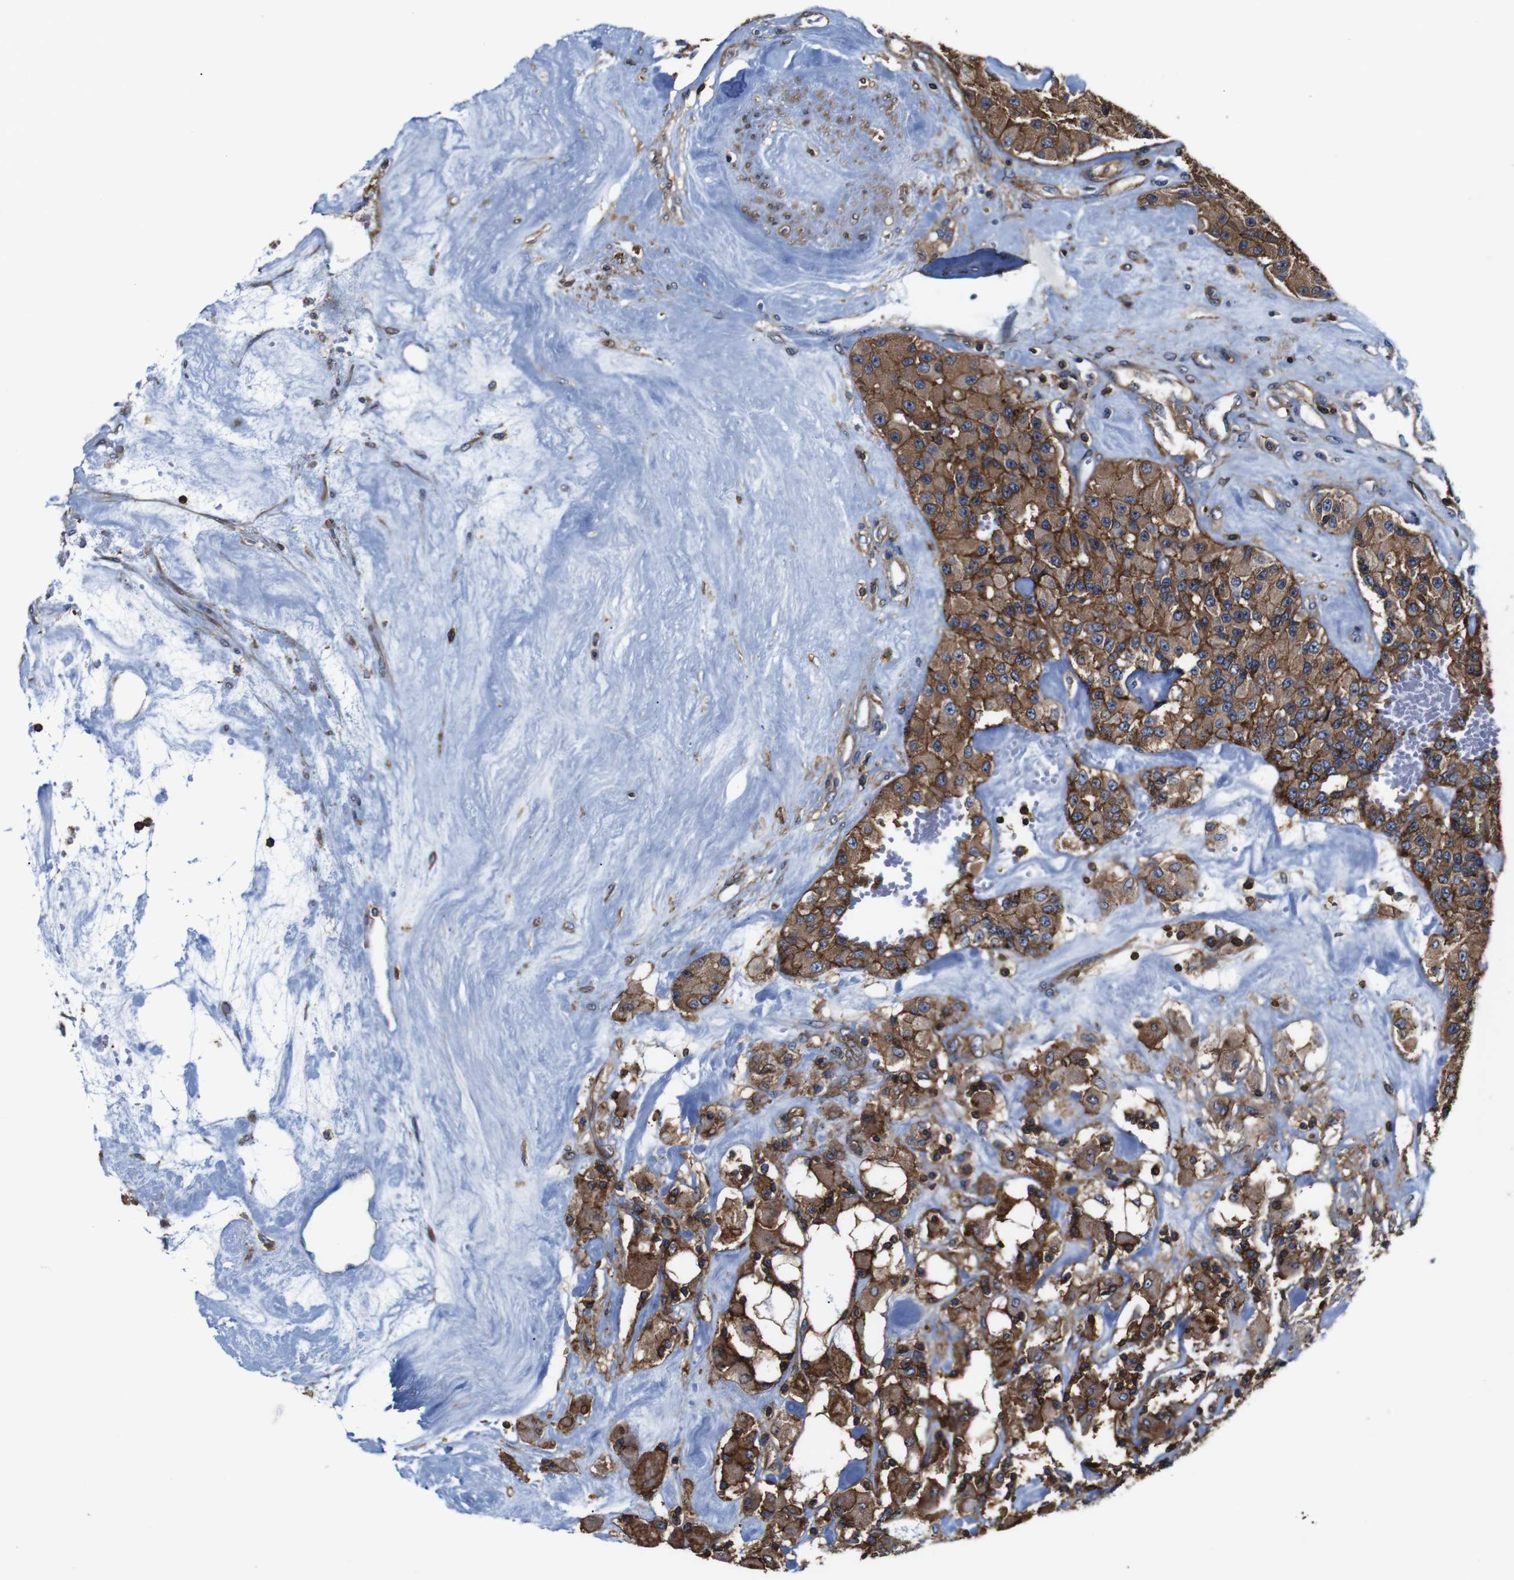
{"staining": {"intensity": "moderate", "quantity": ">75%", "location": "cytoplasmic/membranous"}, "tissue": "carcinoid", "cell_type": "Tumor cells", "image_type": "cancer", "snomed": [{"axis": "morphology", "description": "Carcinoid, malignant, NOS"}, {"axis": "topography", "description": "Pancreas"}], "caption": "Immunohistochemistry (IHC) image of human malignant carcinoid stained for a protein (brown), which displays medium levels of moderate cytoplasmic/membranous positivity in approximately >75% of tumor cells.", "gene": "PI4KA", "patient": {"sex": "male", "age": 41}}